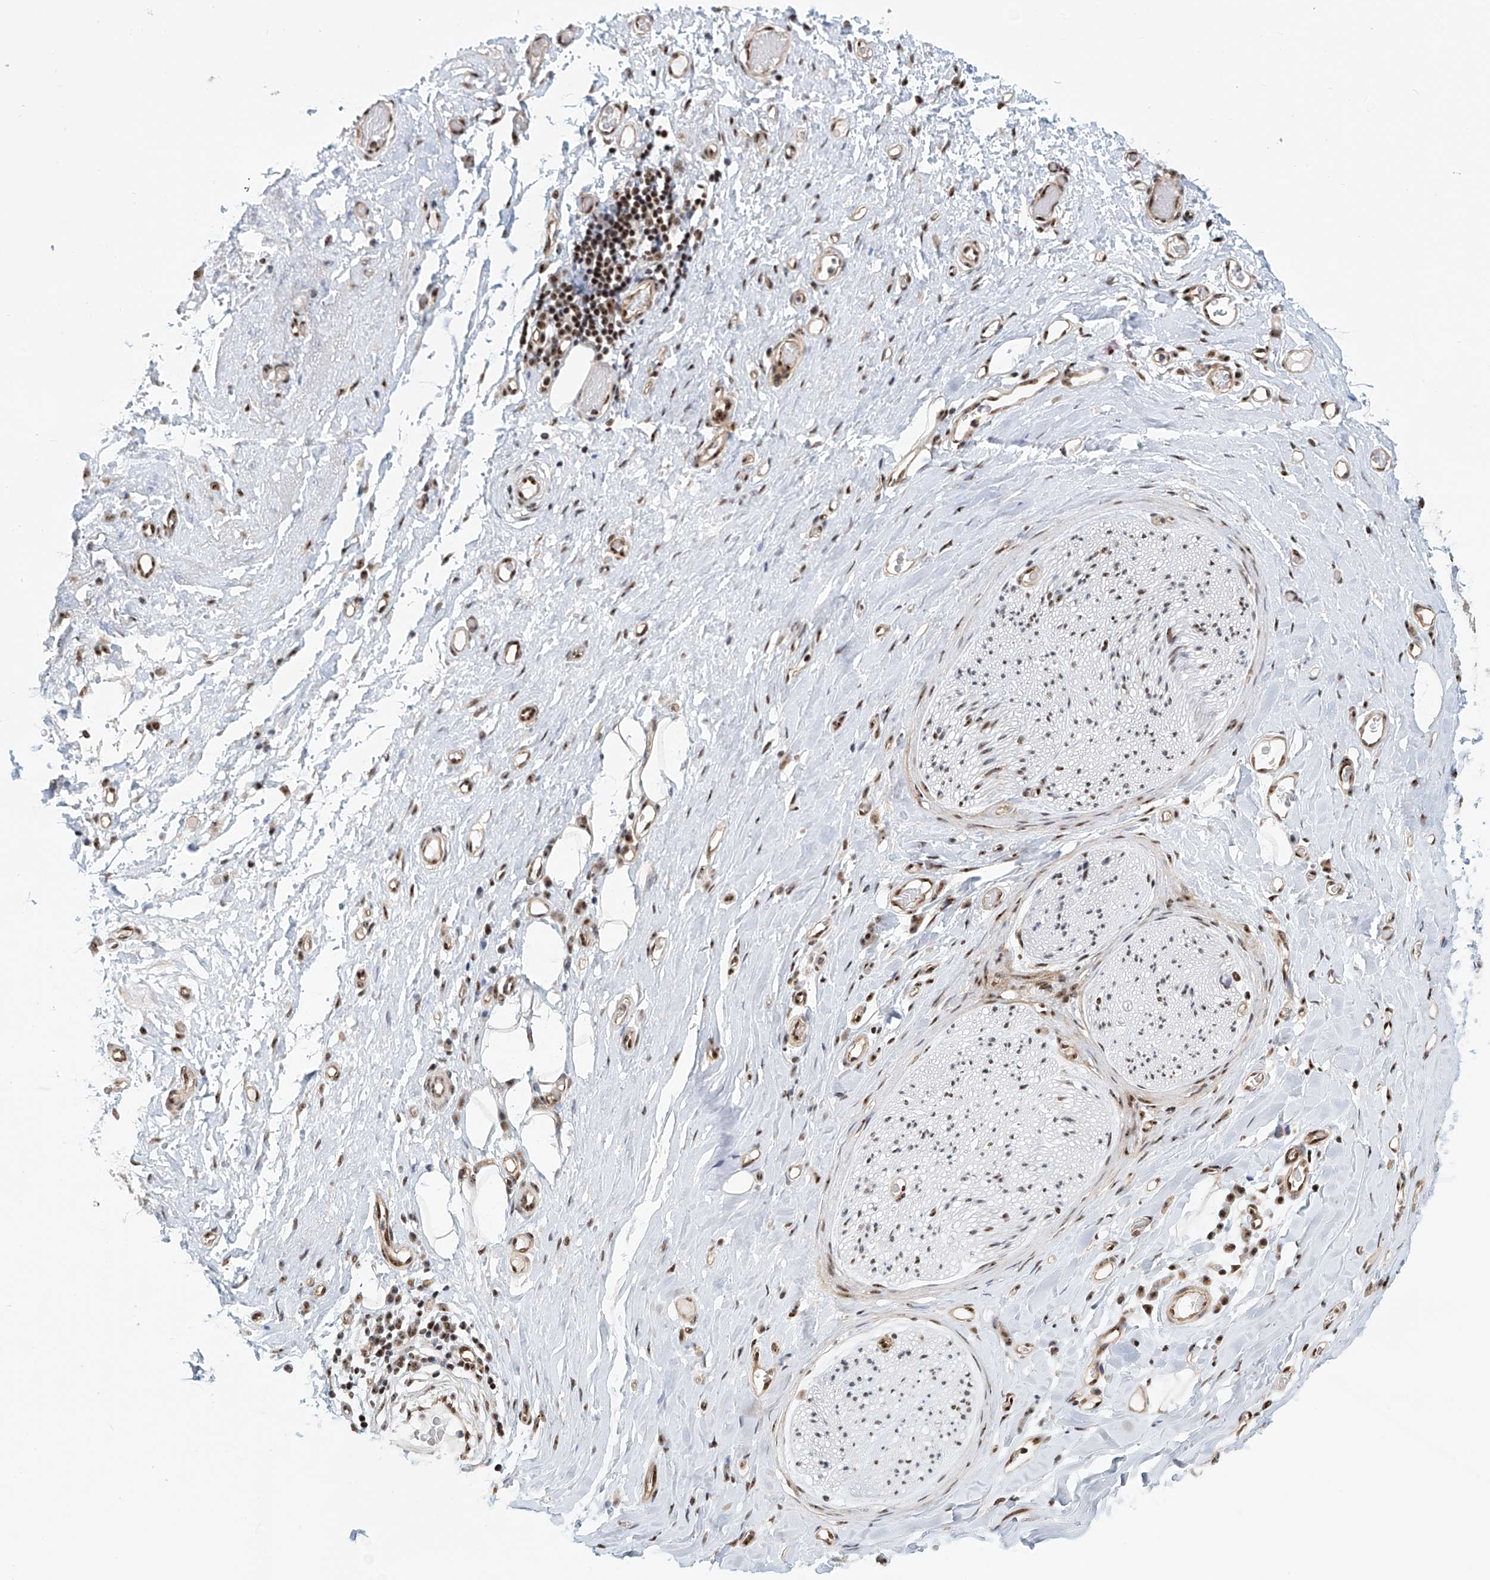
{"staining": {"intensity": "moderate", "quantity": ">75%", "location": "nuclear"}, "tissue": "adipose tissue", "cell_type": "Adipocytes", "image_type": "normal", "snomed": [{"axis": "morphology", "description": "Normal tissue, NOS"}, {"axis": "morphology", "description": "Adenocarcinoma, NOS"}, {"axis": "topography", "description": "Esophagus"}, {"axis": "topography", "description": "Stomach, upper"}, {"axis": "topography", "description": "Peripheral nerve tissue"}], "caption": "Brown immunohistochemical staining in unremarkable human adipose tissue displays moderate nuclear staining in about >75% of adipocytes.", "gene": "PRUNE2", "patient": {"sex": "male", "age": 62}}